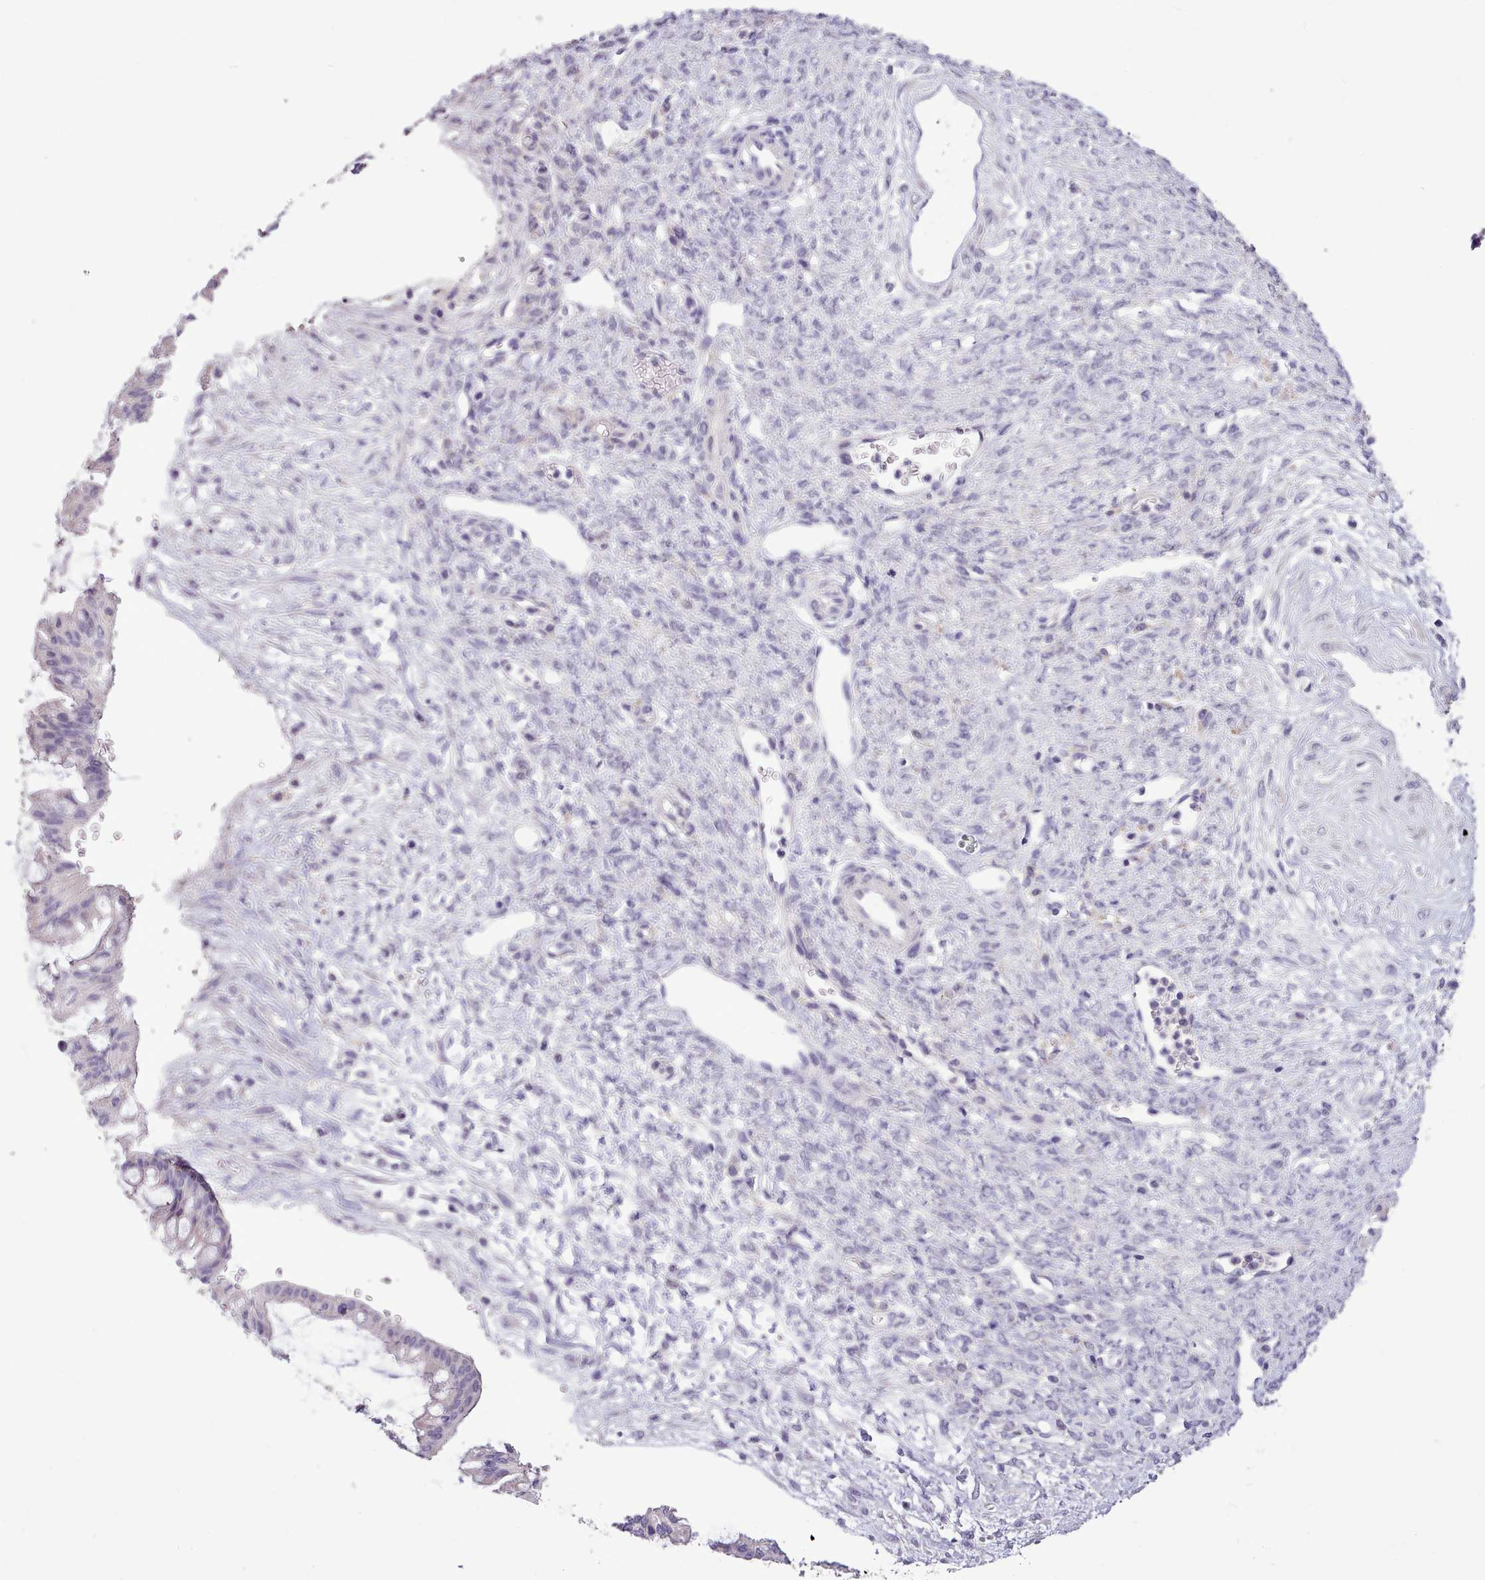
{"staining": {"intensity": "negative", "quantity": "none", "location": "none"}, "tissue": "ovarian cancer", "cell_type": "Tumor cells", "image_type": "cancer", "snomed": [{"axis": "morphology", "description": "Cystadenocarcinoma, mucinous, NOS"}, {"axis": "topography", "description": "Ovary"}], "caption": "There is no significant staining in tumor cells of ovarian cancer (mucinous cystadenocarcinoma).", "gene": "FAM83E", "patient": {"sex": "female", "age": 73}}